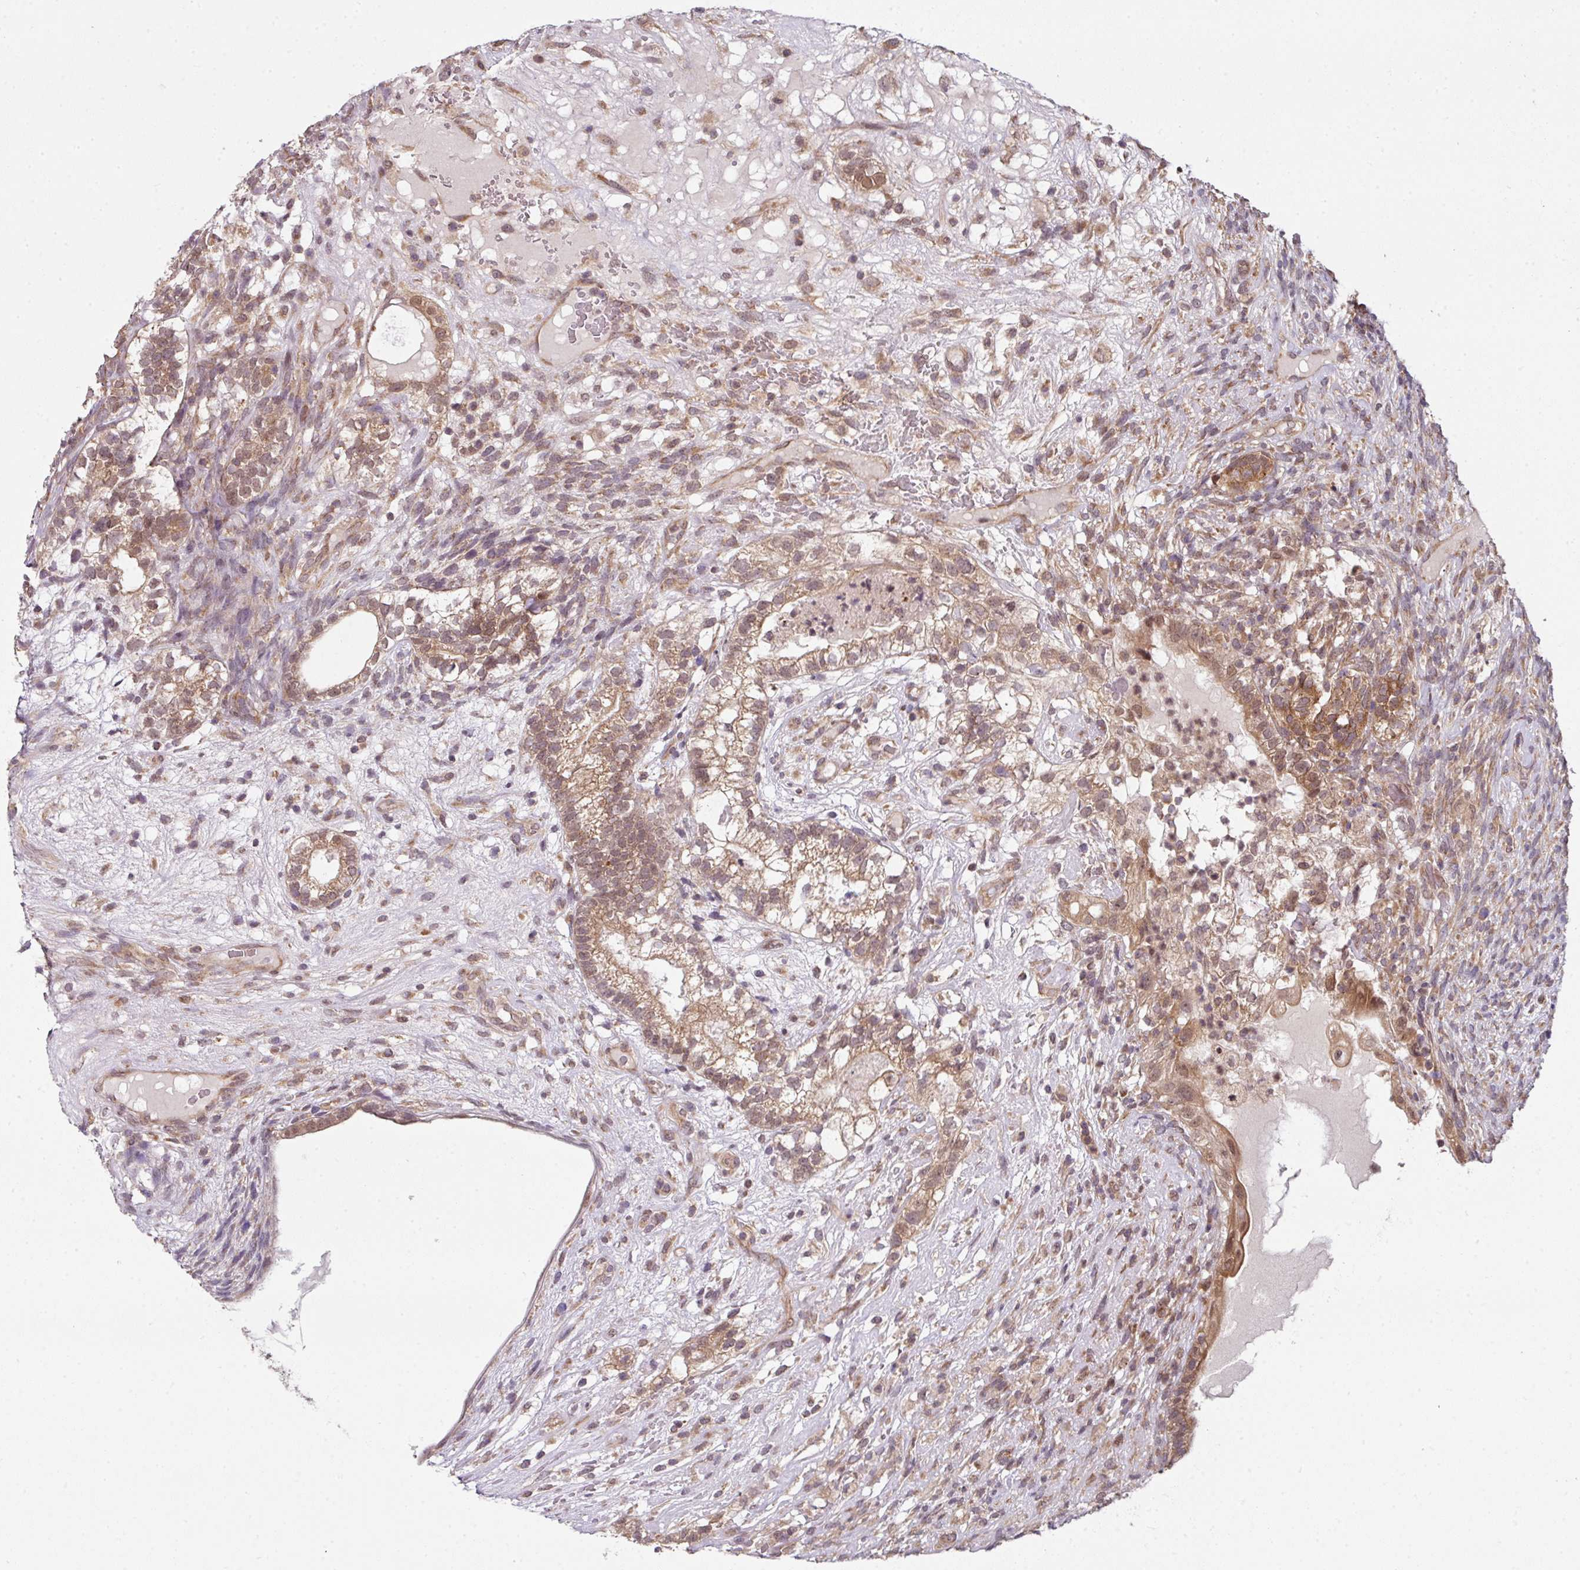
{"staining": {"intensity": "moderate", "quantity": "25%-75%", "location": "cytoplasmic/membranous,nuclear"}, "tissue": "testis cancer", "cell_type": "Tumor cells", "image_type": "cancer", "snomed": [{"axis": "morphology", "description": "Seminoma, NOS"}, {"axis": "morphology", "description": "Carcinoma, Embryonal, NOS"}, {"axis": "topography", "description": "Testis"}], "caption": "Moderate cytoplasmic/membranous and nuclear expression for a protein is present in approximately 25%-75% of tumor cells of testis embryonal carcinoma using immunohistochemistry (IHC).", "gene": "CAMLG", "patient": {"sex": "male", "age": 41}}